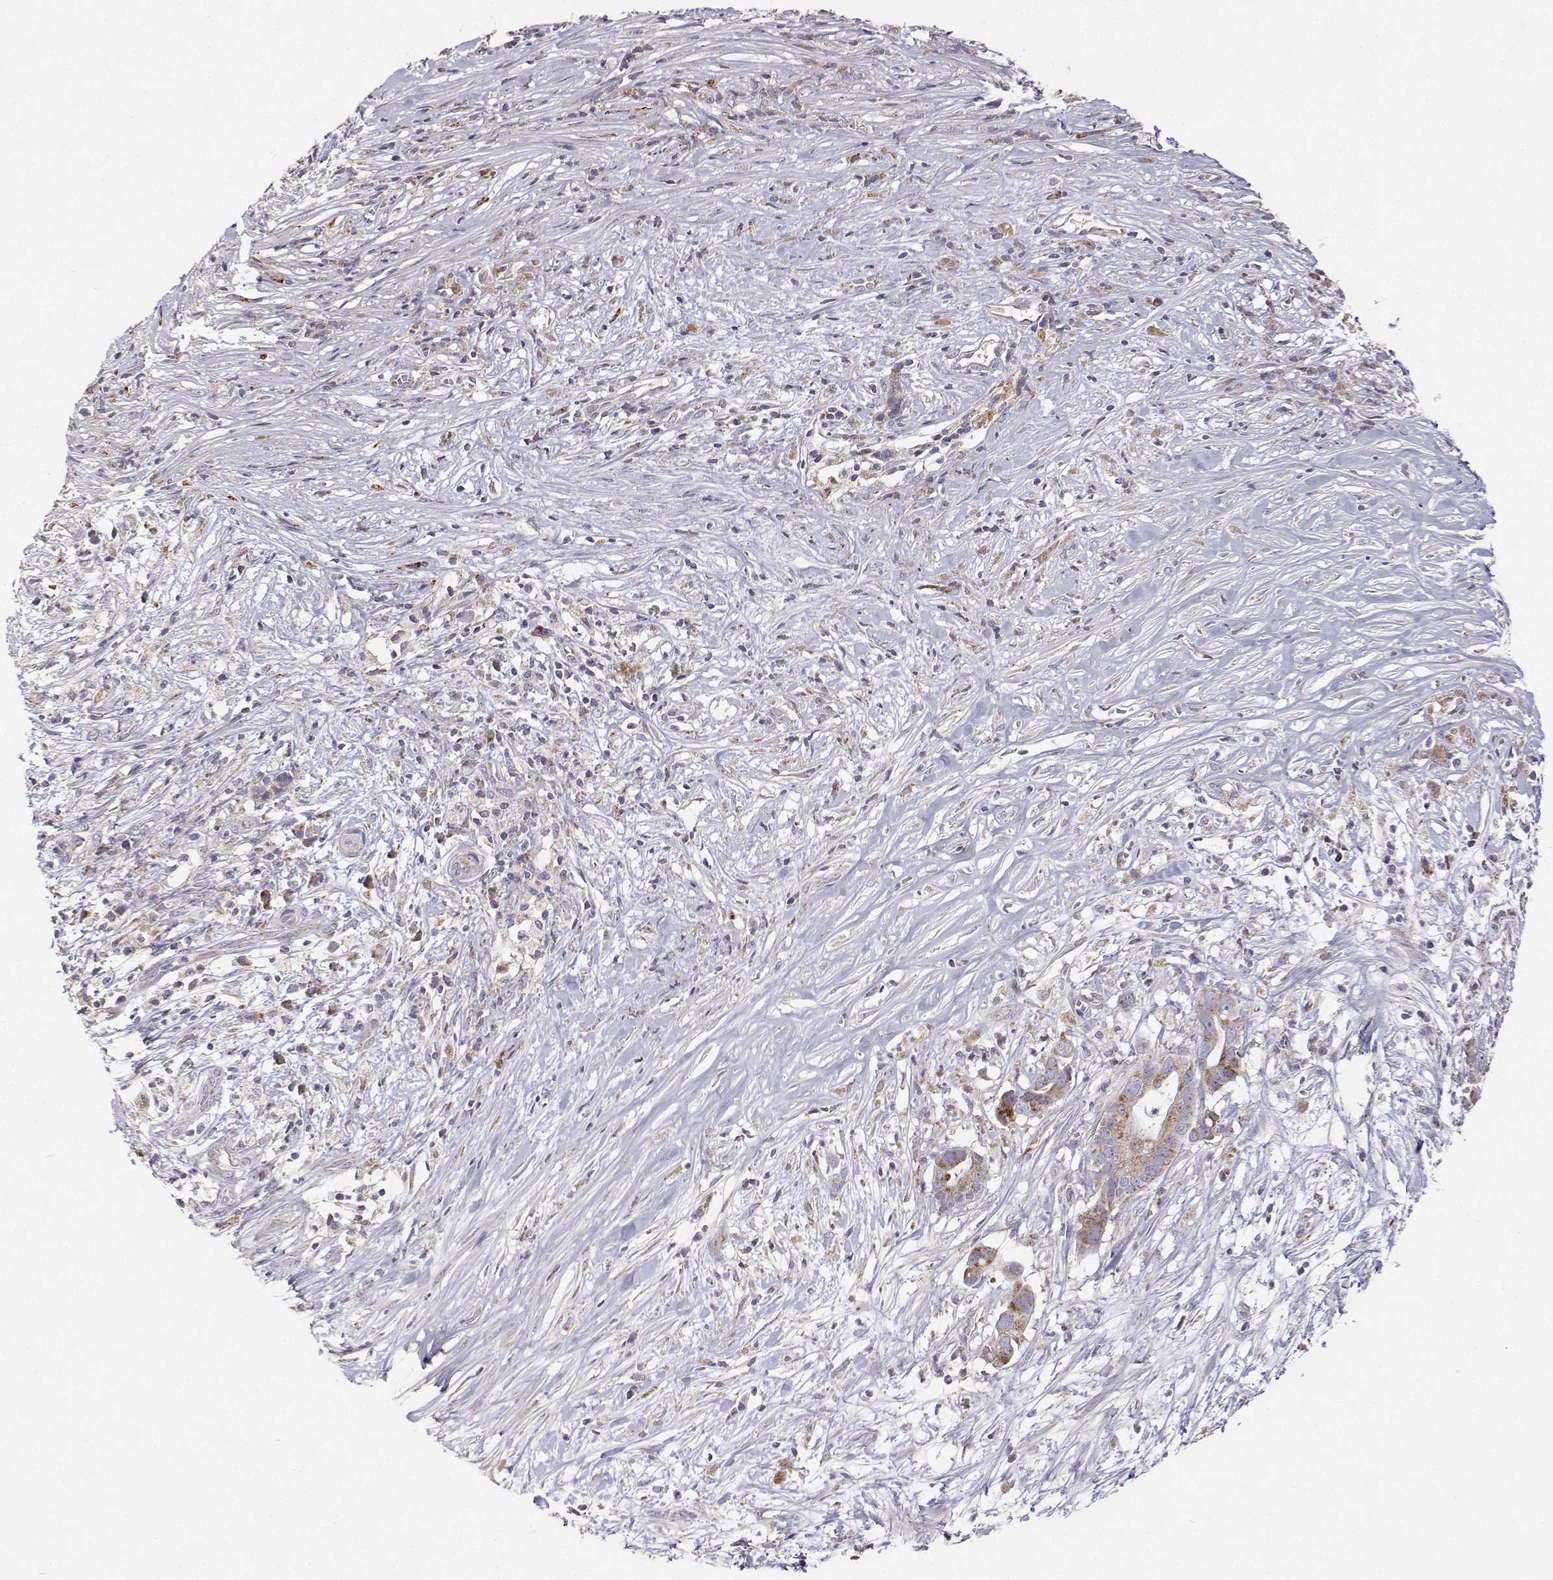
{"staining": {"intensity": "moderate", "quantity": ">75%", "location": "cytoplasmic/membranous"}, "tissue": "pancreatic cancer", "cell_type": "Tumor cells", "image_type": "cancer", "snomed": [{"axis": "morphology", "description": "Adenocarcinoma, NOS"}, {"axis": "topography", "description": "Pancreas"}], "caption": "A brown stain shows moderate cytoplasmic/membranous expression of a protein in pancreatic adenocarcinoma tumor cells. (Stains: DAB (3,3'-diaminobenzidine) in brown, nuclei in blue, Microscopy: brightfield microscopy at high magnification).", "gene": "MRPL3", "patient": {"sex": "male", "age": 61}}